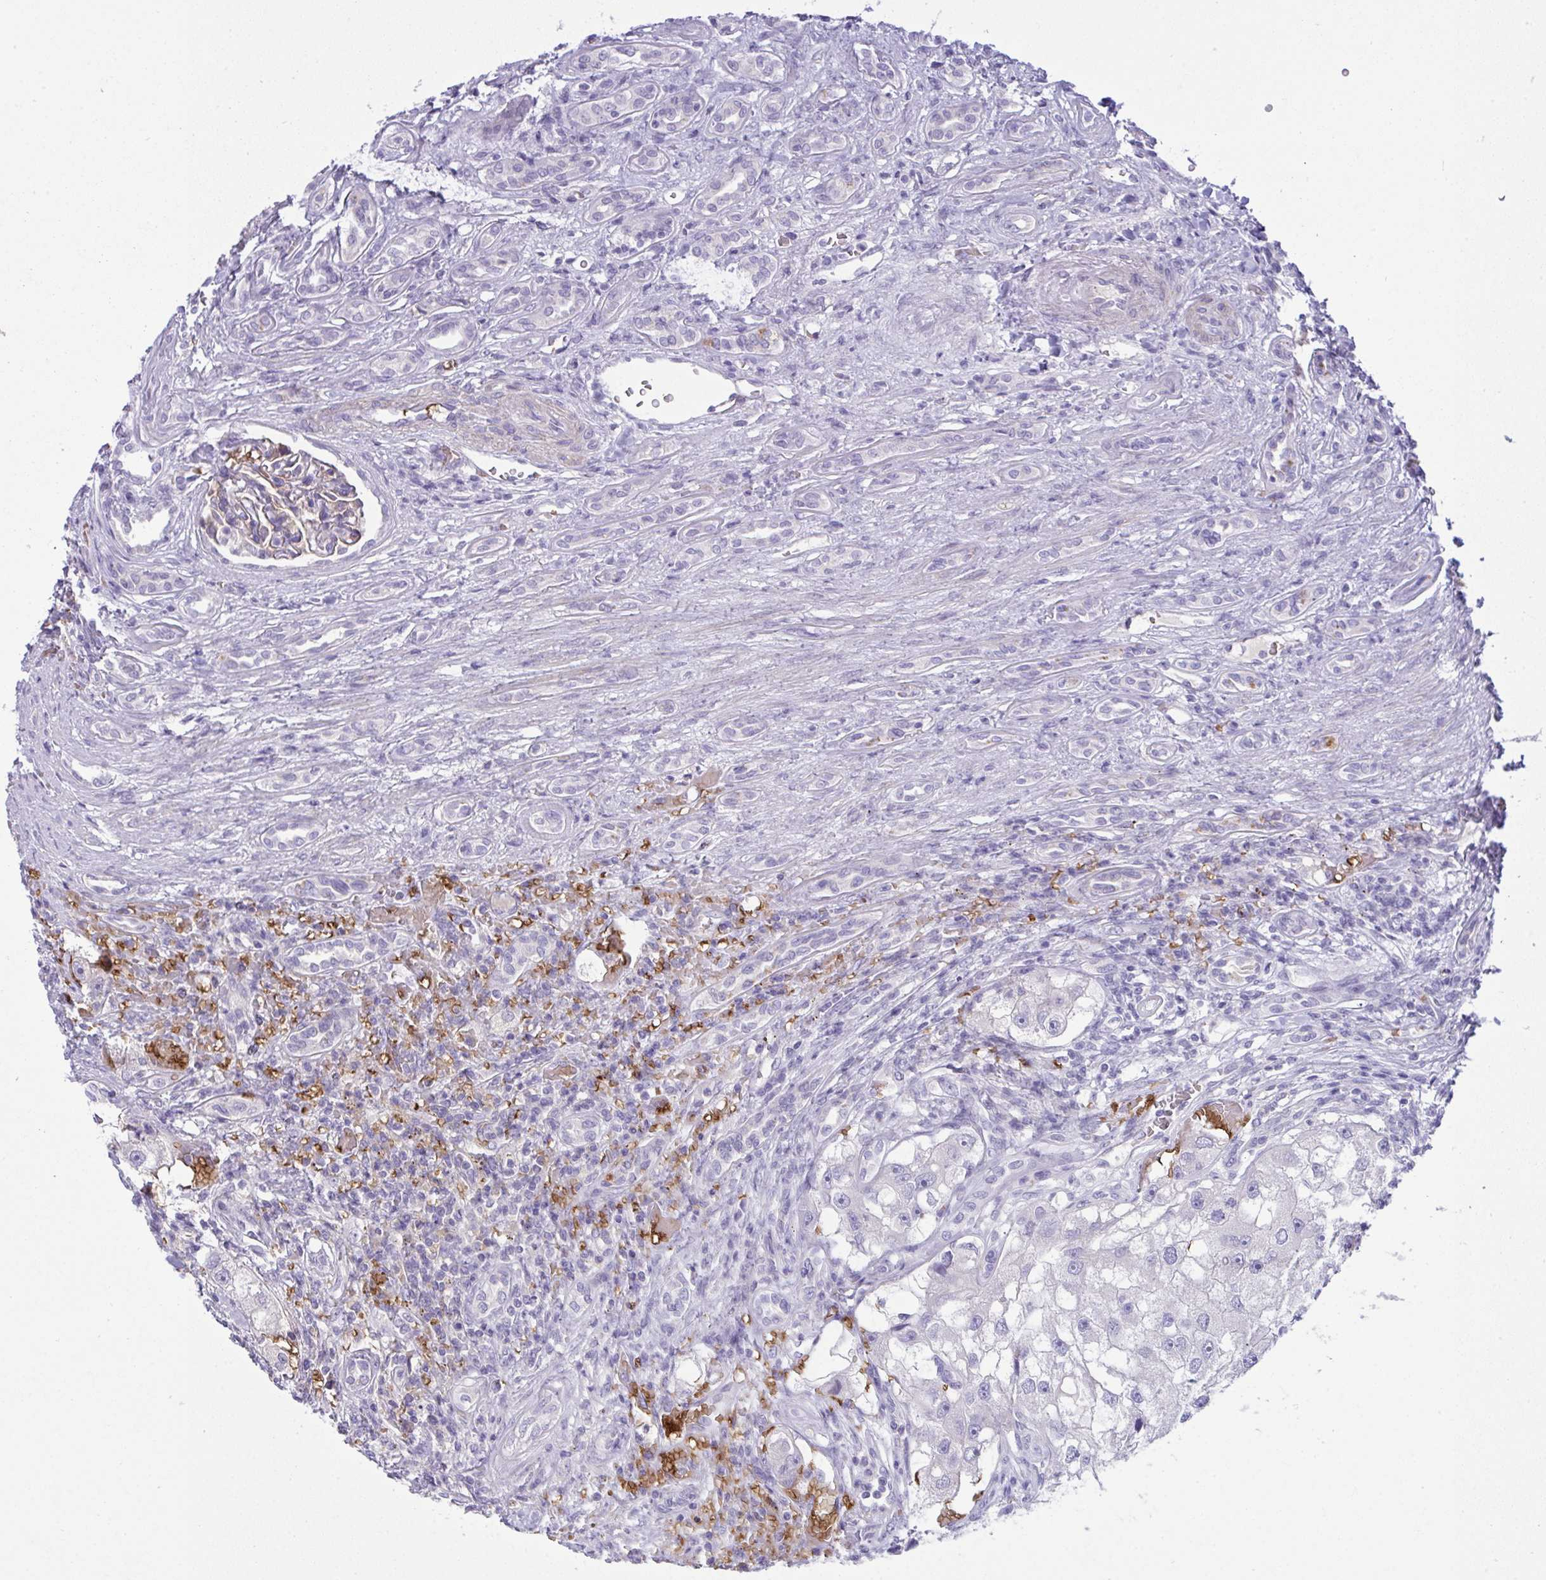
{"staining": {"intensity": "negative", "quantity": "none", "location": "none"}, "tissue": "renal cancer", "cell_type": "Tumor cells", "image_type": "cancer", "snomed": [{"axis": "morphology", "description": "Adenocarcinoma, NOS"}, {"axis": "topography", "description": "Kidney"}], "caption": "A high-resolution histopathology image shows immunohistochemistry (IHC) staining of renal cancer (adenocarcinoma), which displays no significant expression in tumor cells. (DAB (3,3'-diaminobenzidine) IHC, high magnification).", "gene": "SPTB", "patient": {"sex": "male", "age": 63}}